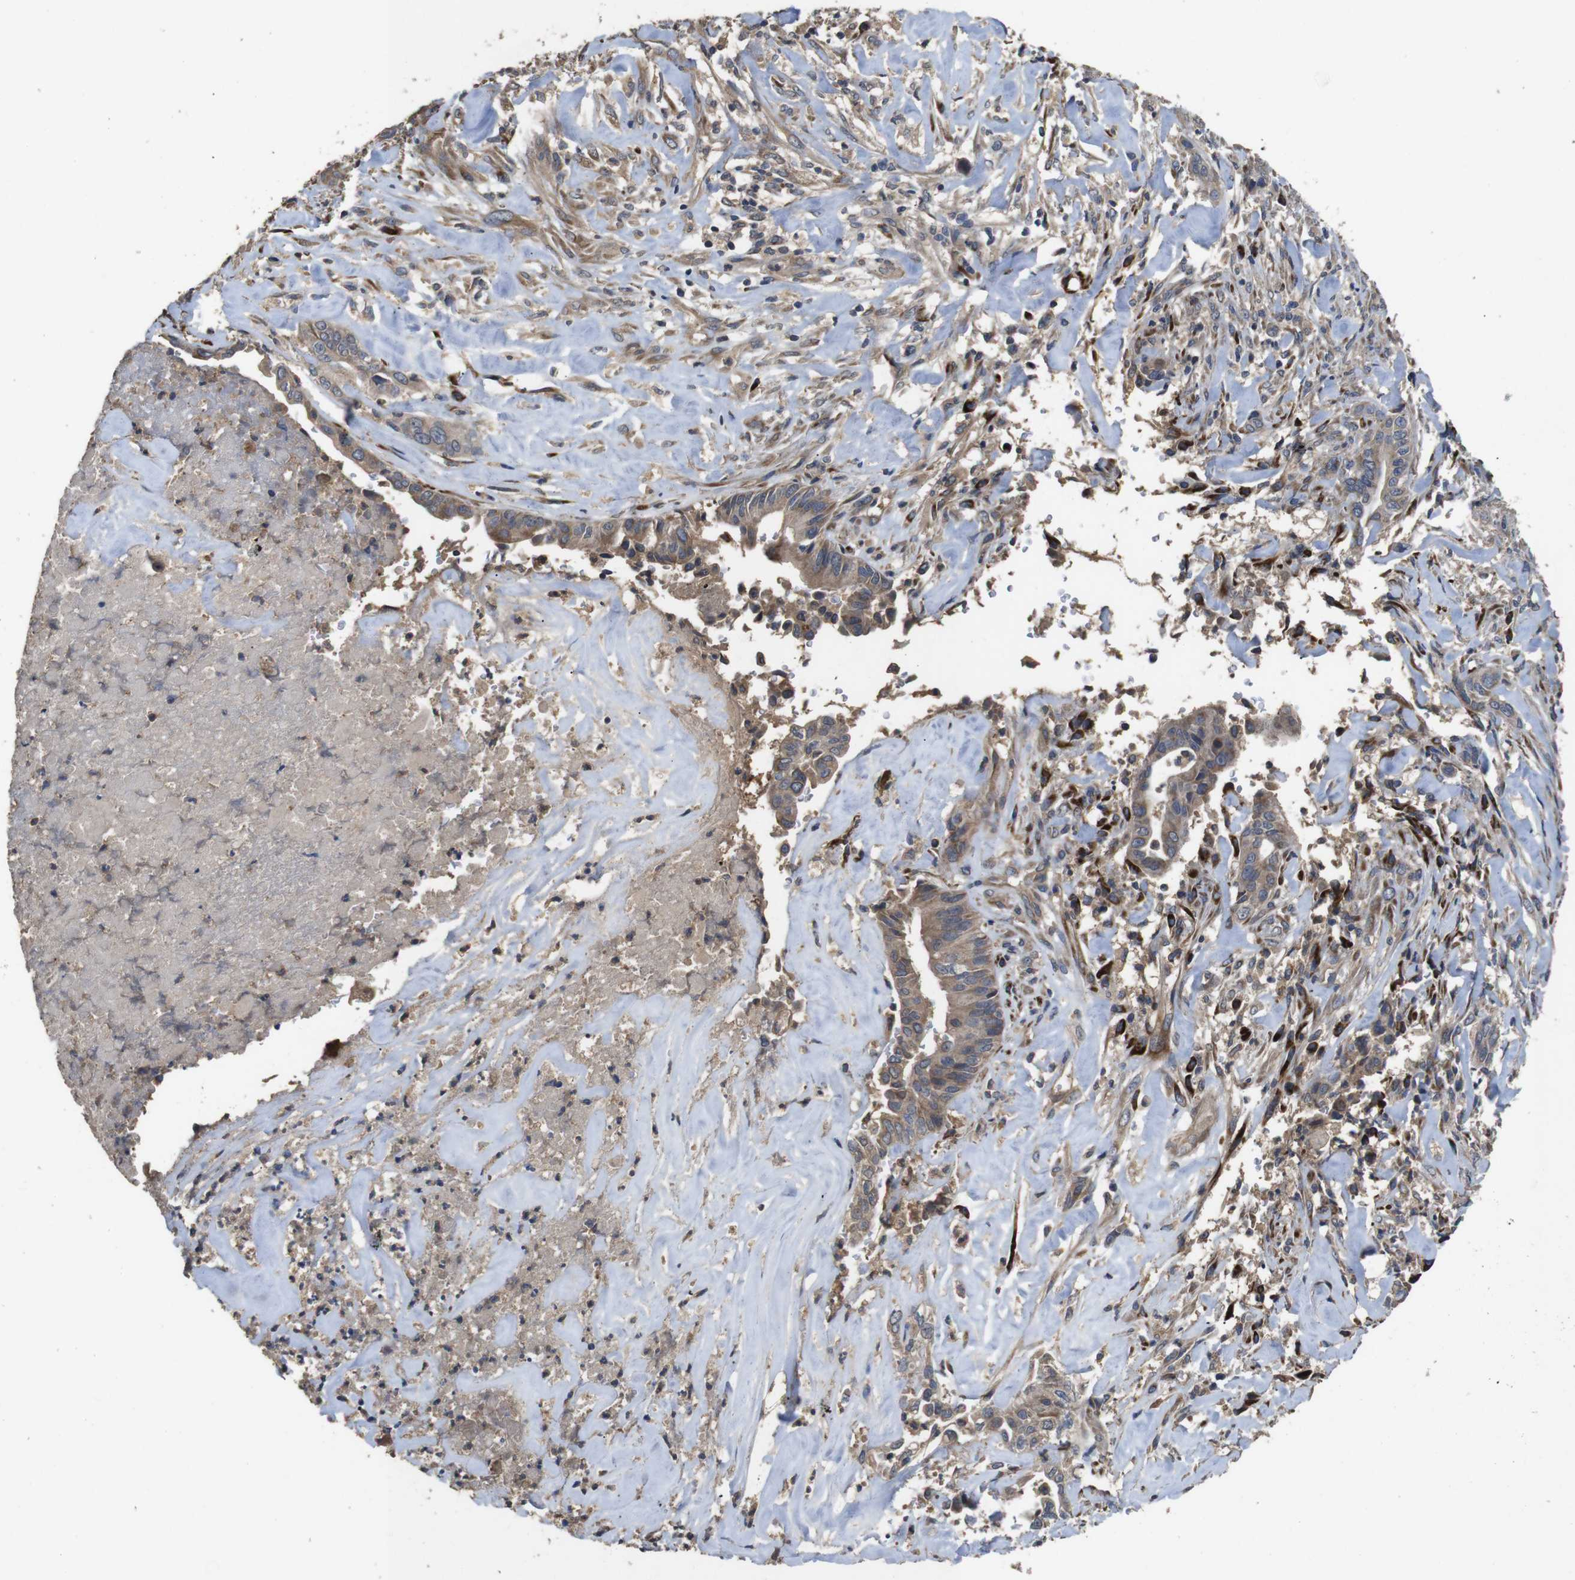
{"staining": {"intensity": "moderate", "quantity": "25%-75%", "location": "cytoplasmic/membranous"}, "tissue": "liver cancer", "cell_type": "Tumor cells", "image_type": "cancer", "snomed": [{"axis": "morphology", "description": "Cholangiocarcinoma"}, {"axis": "topography", "description": "Liver"}], "caption": "A photomicrograph showing moderate cytoplasmic/membranous expression in approximately 25%-75% of tumor cells in cholangiocarcinoma (liver), as visualized by brown immunohistochemical staining.", "gene": "ARHGAP24", "patient": {"sex": "female", "age": 67}}